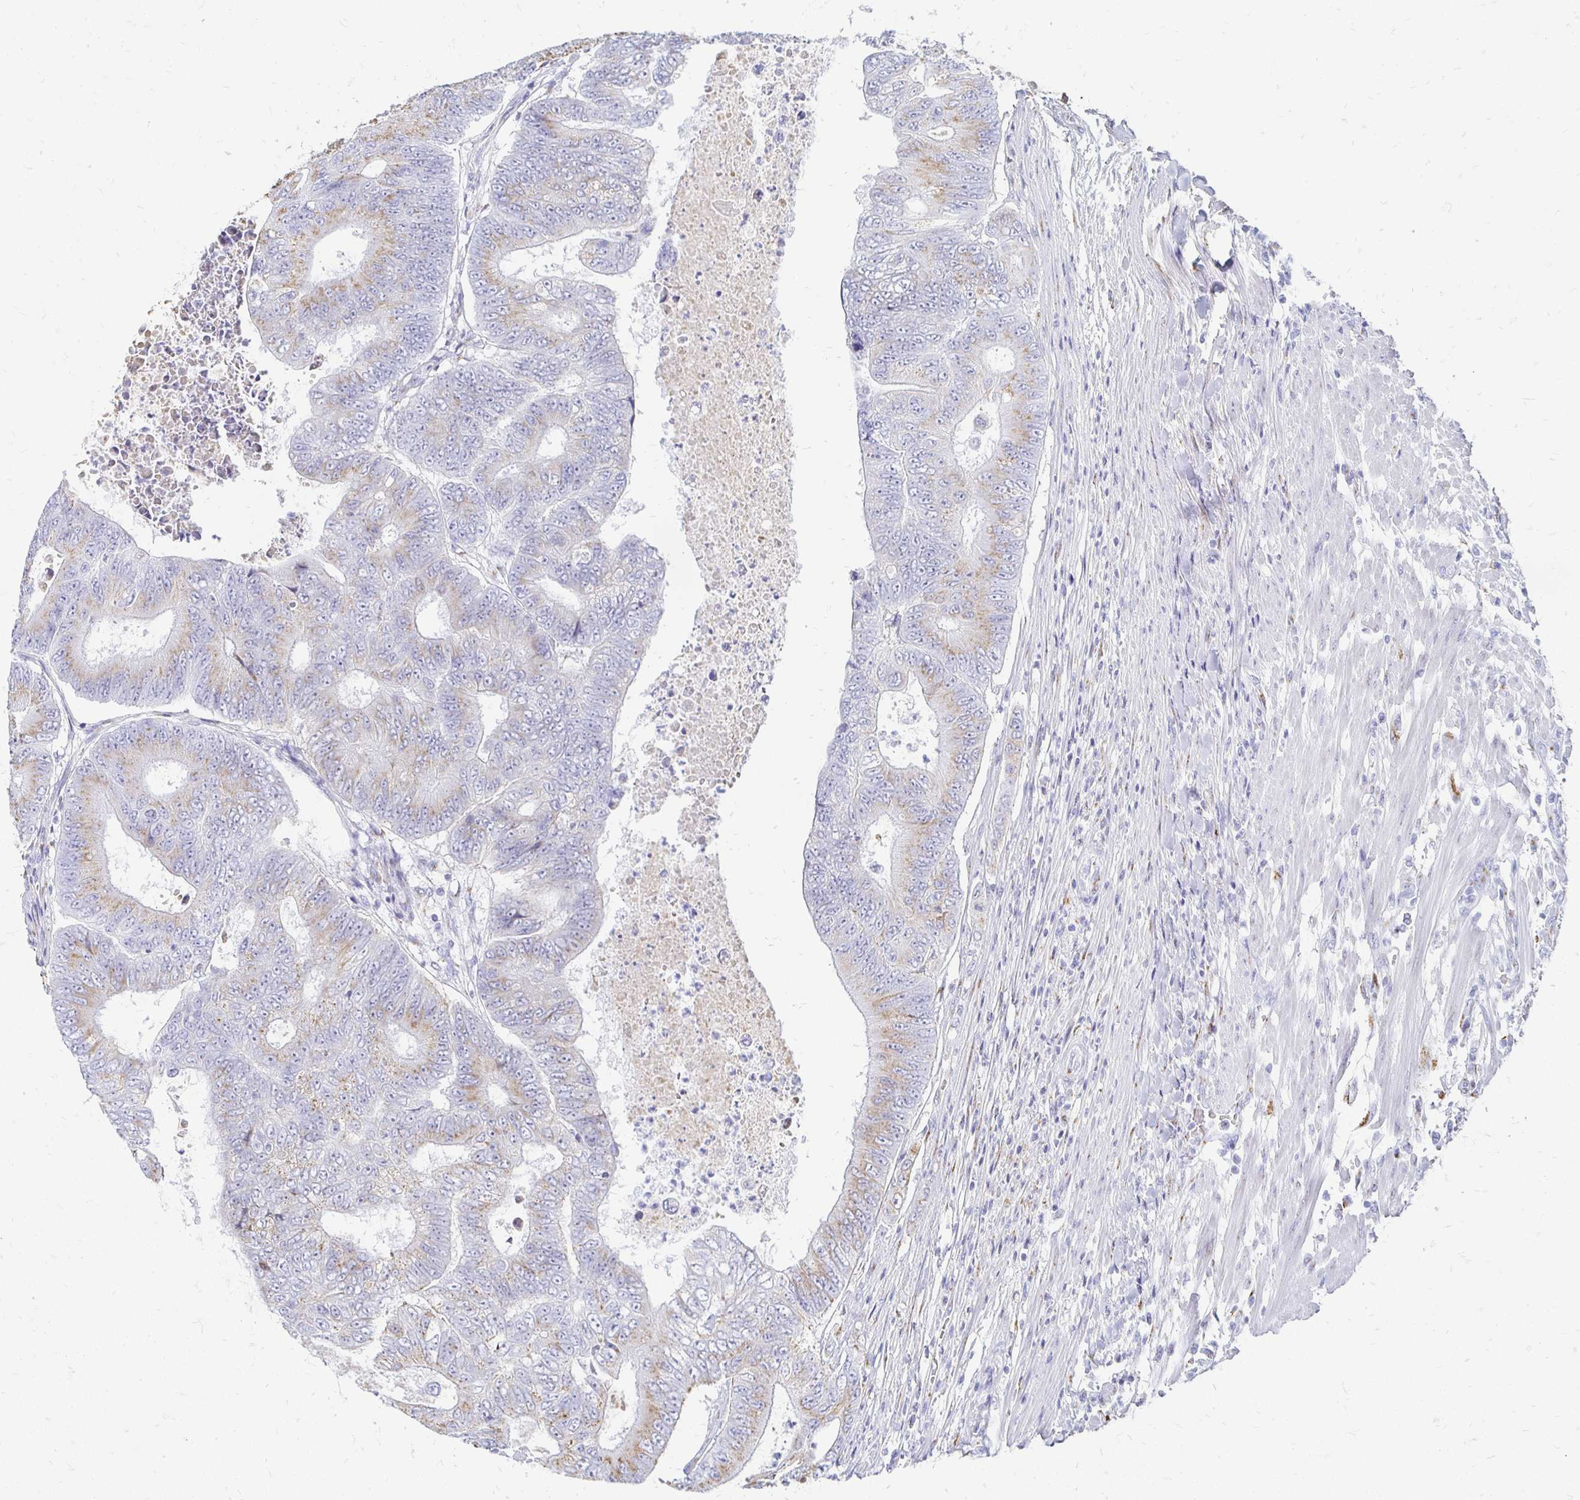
{"staining": {"intensity": "weak", "quantity": ">75%", "location": "cytoplasmic/membranous"}, "tissue": "colorectal cancer", "cell_type": "Tumor cells", "image_type": "cancer", "snomed": [{"axis": "morphology", "description": "Adenocarcinoma, NOS"}, {"axis": "topography", "description": "Colon"}], "caption": "IHC staining of colorectal cancer (adenocarcinoma), which exhibits low levels of weak cytoplasmic/membranous positivity in about >75% of tumor cells indicating weak cytoplasmic/membranous protein positivity. The staining was performed using DAB (3,3'-diaminobenzidine) (brown) for protein detection and nuclei were counterstained in hematoxylin (blue).", "gene": "PAGE4", "patient": {"sex": "female", "age": 48}}